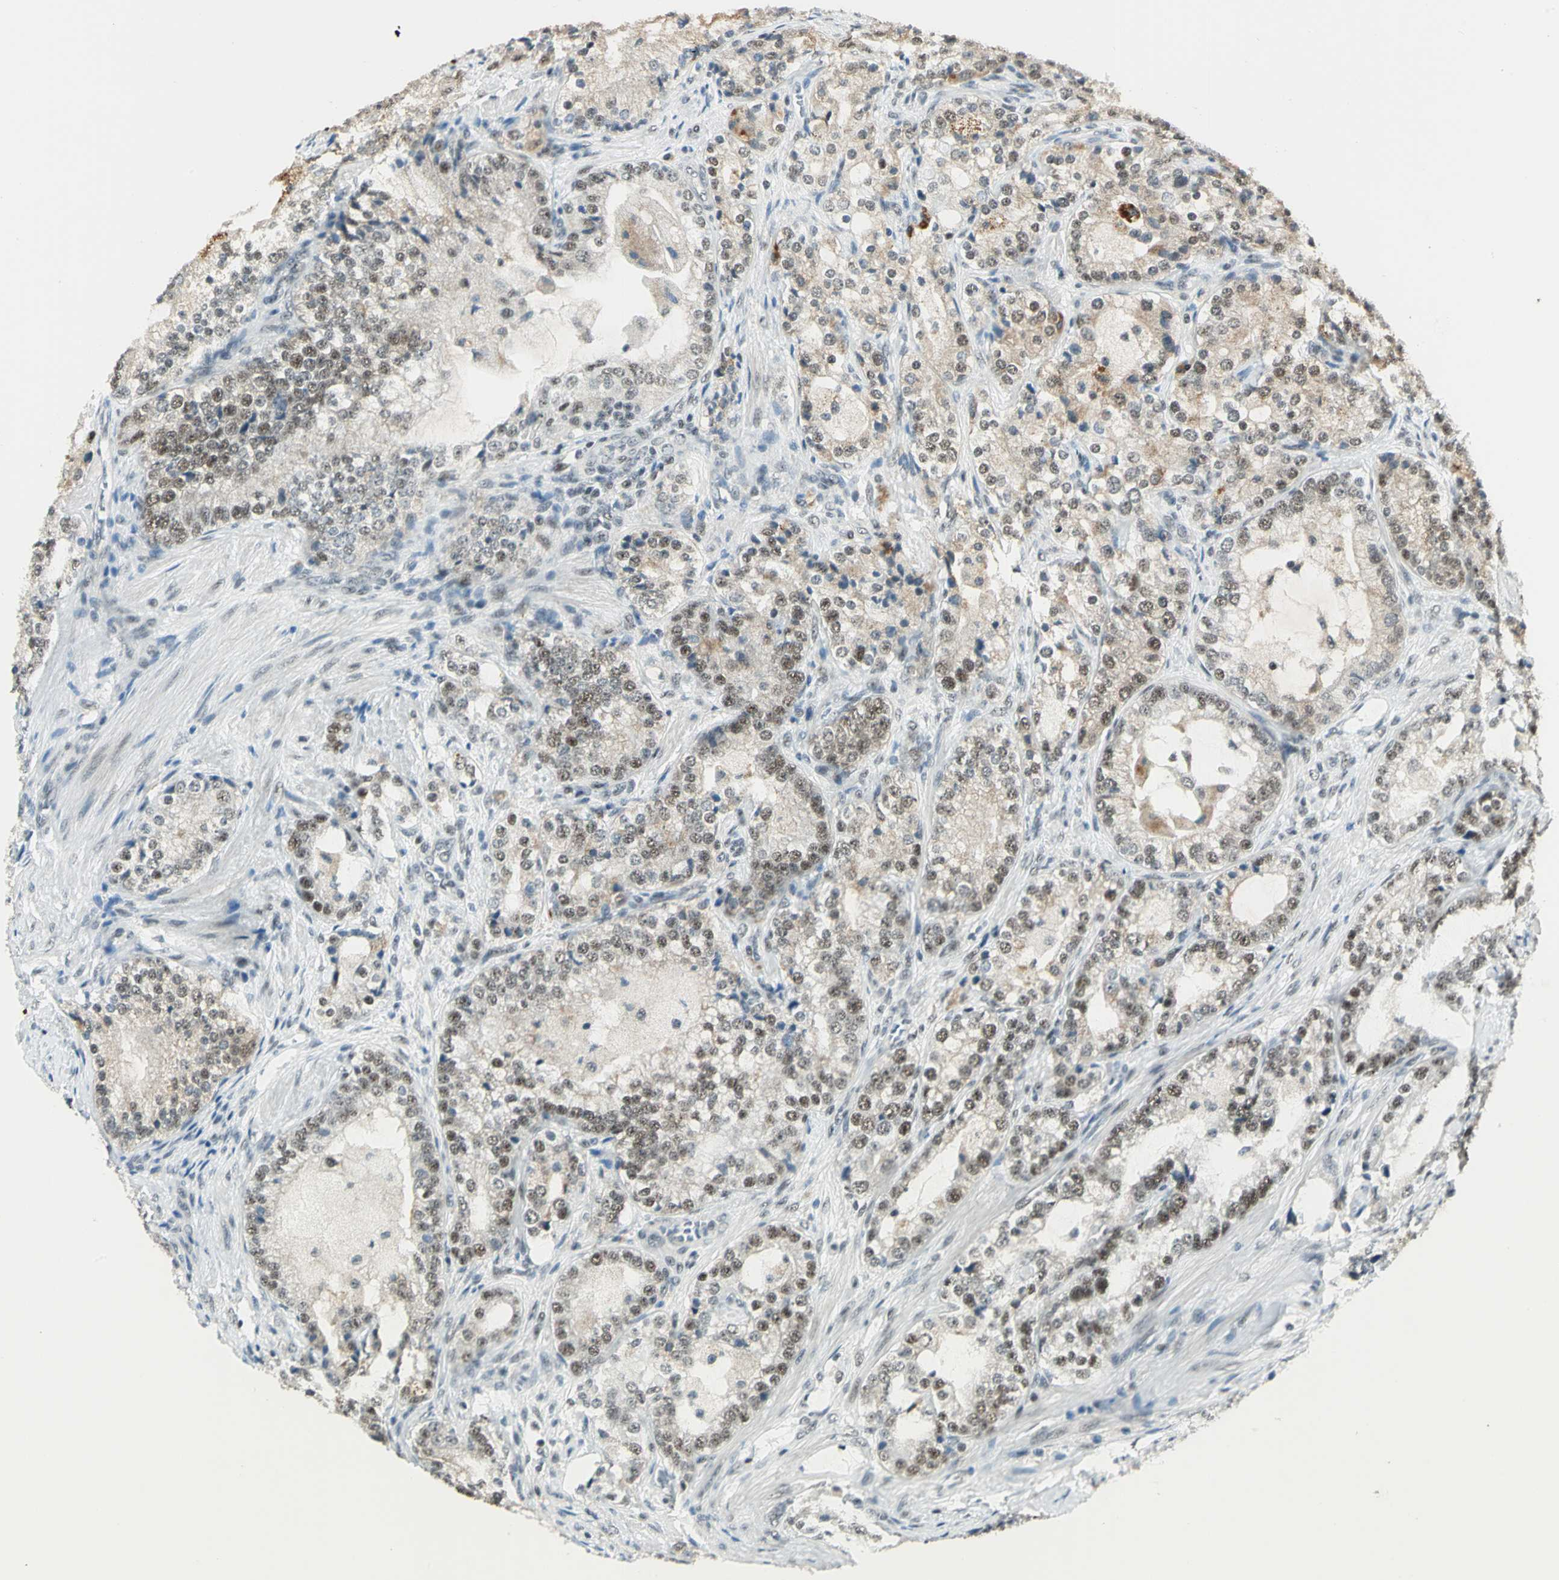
{"staining": {"intensity": "moderate", "quantity": ">75%", "location": "cytoplasmic/membranous,nuclear"}, "tissue": "prostate cancer", "cell_type": "Tumor cells", "image_type": "cancer", "snomed": [{"axis": "morphology", "description": "Adenocarcinoma, High grade"}, {"axis": "topography", "description": "Prostate"}], "caption": "Immunohistochemistry staining of high-grade adenocarcinoma (prostate), which reveals medium levels of moderate cytoplasmic/membranous and nuclear staining in about >75% of tumor cells indicating moderate cytoplasmic/membranous and nuclear protein staining. The staining was performed using DAB (3,3'-diaminobenzidine) (brown) for protein detection and nuclei were counterstained in hematoxylin (blue).", "gene": "CCNT1", "patient": {"sex": "male", "age": 63}}